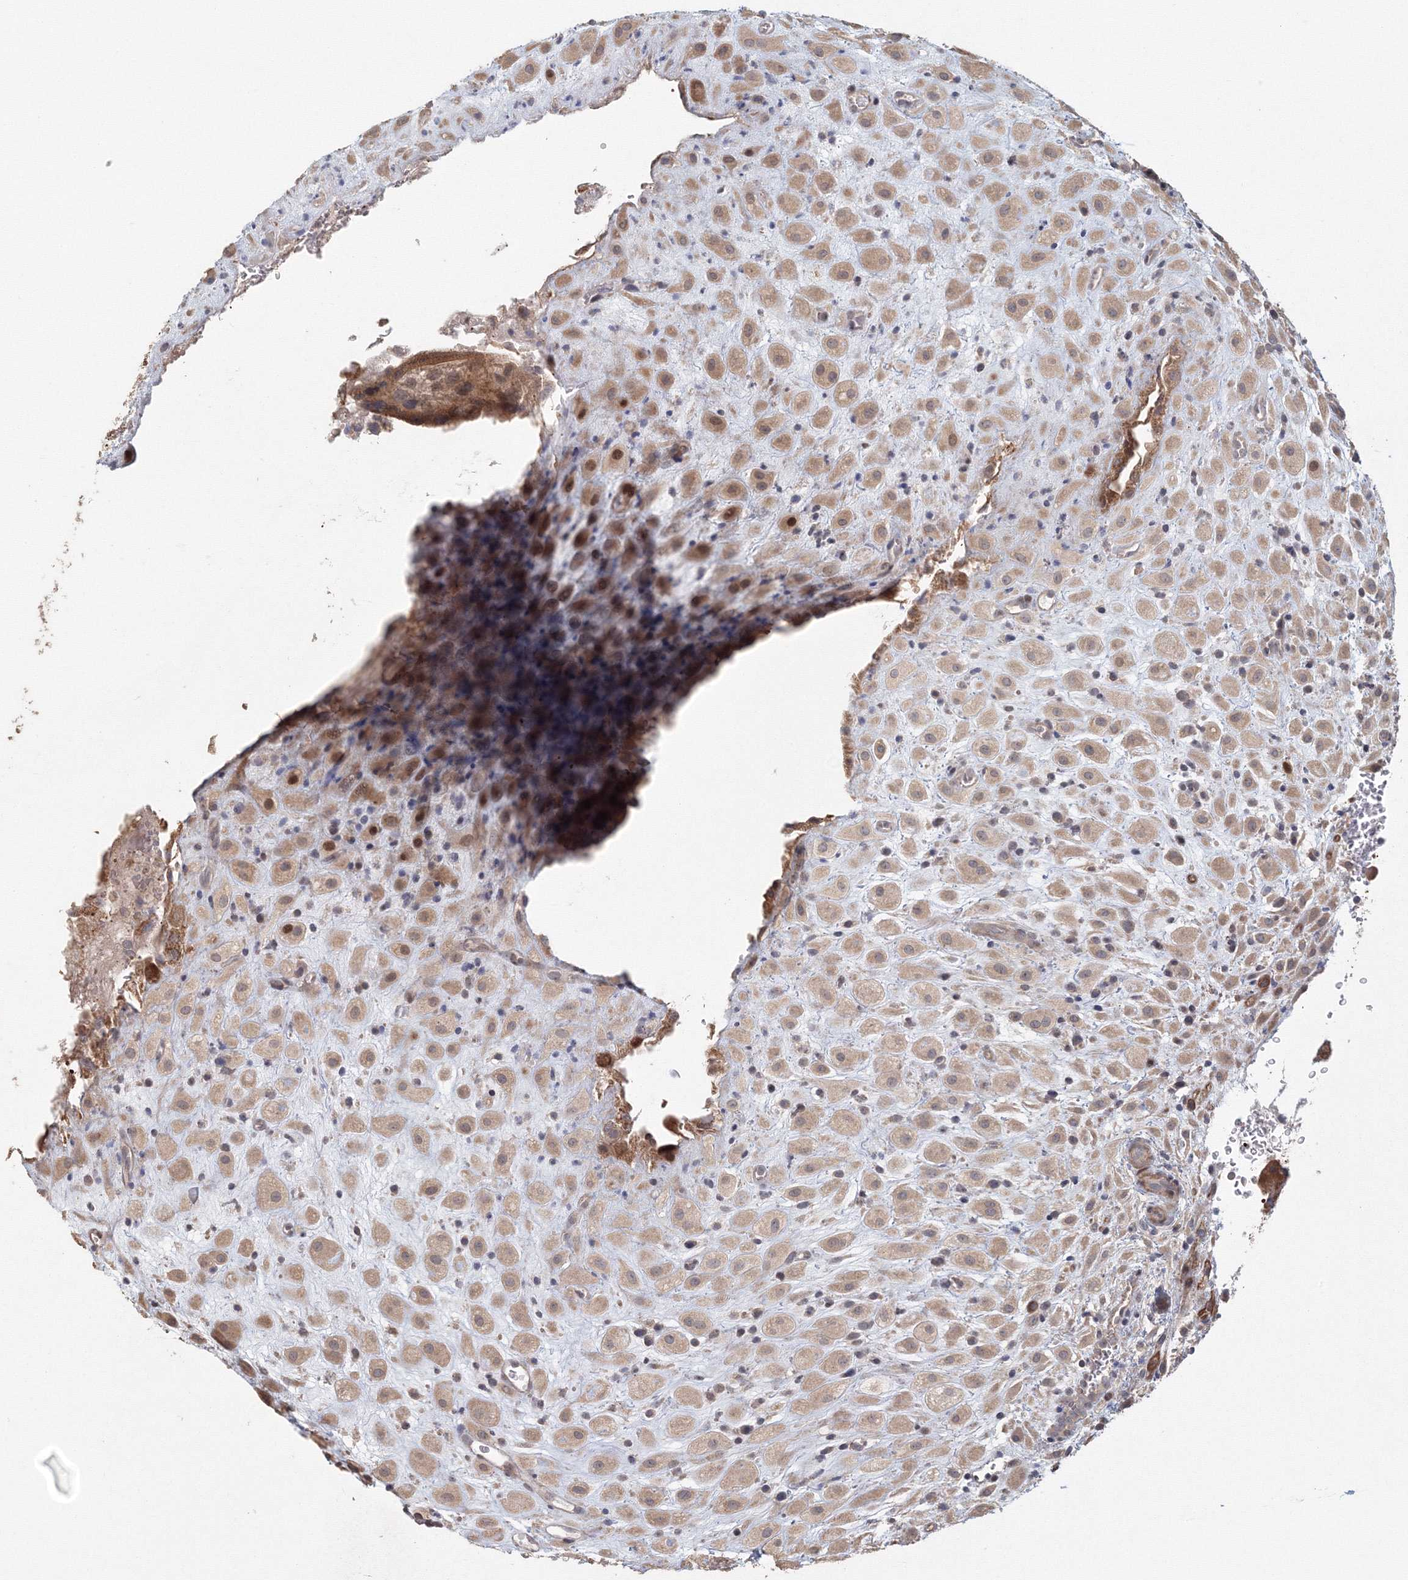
{"staining": {"intensity": "moderate", "quantity": "<25%", "location": "cytoplasmic/membranous,nuclear"}, "tissue": "placenta", "cell_type": "Decidual cells", "image_type": "normal", "snomed": [{"axis": "morphology", "description": "Normal tissue, NOS"}, {"axis": "topography", "description": "Placenta"}], "caption": "Immunohistochemical staining of normal human placenta reveals low levels of moderate cytoplasmic/membranous,nuclear staining in about <25% of decidual cells. Nuclei are stained in blue.", "gene": "TACC2", "patient": {"sex": "female", "age": 35}}